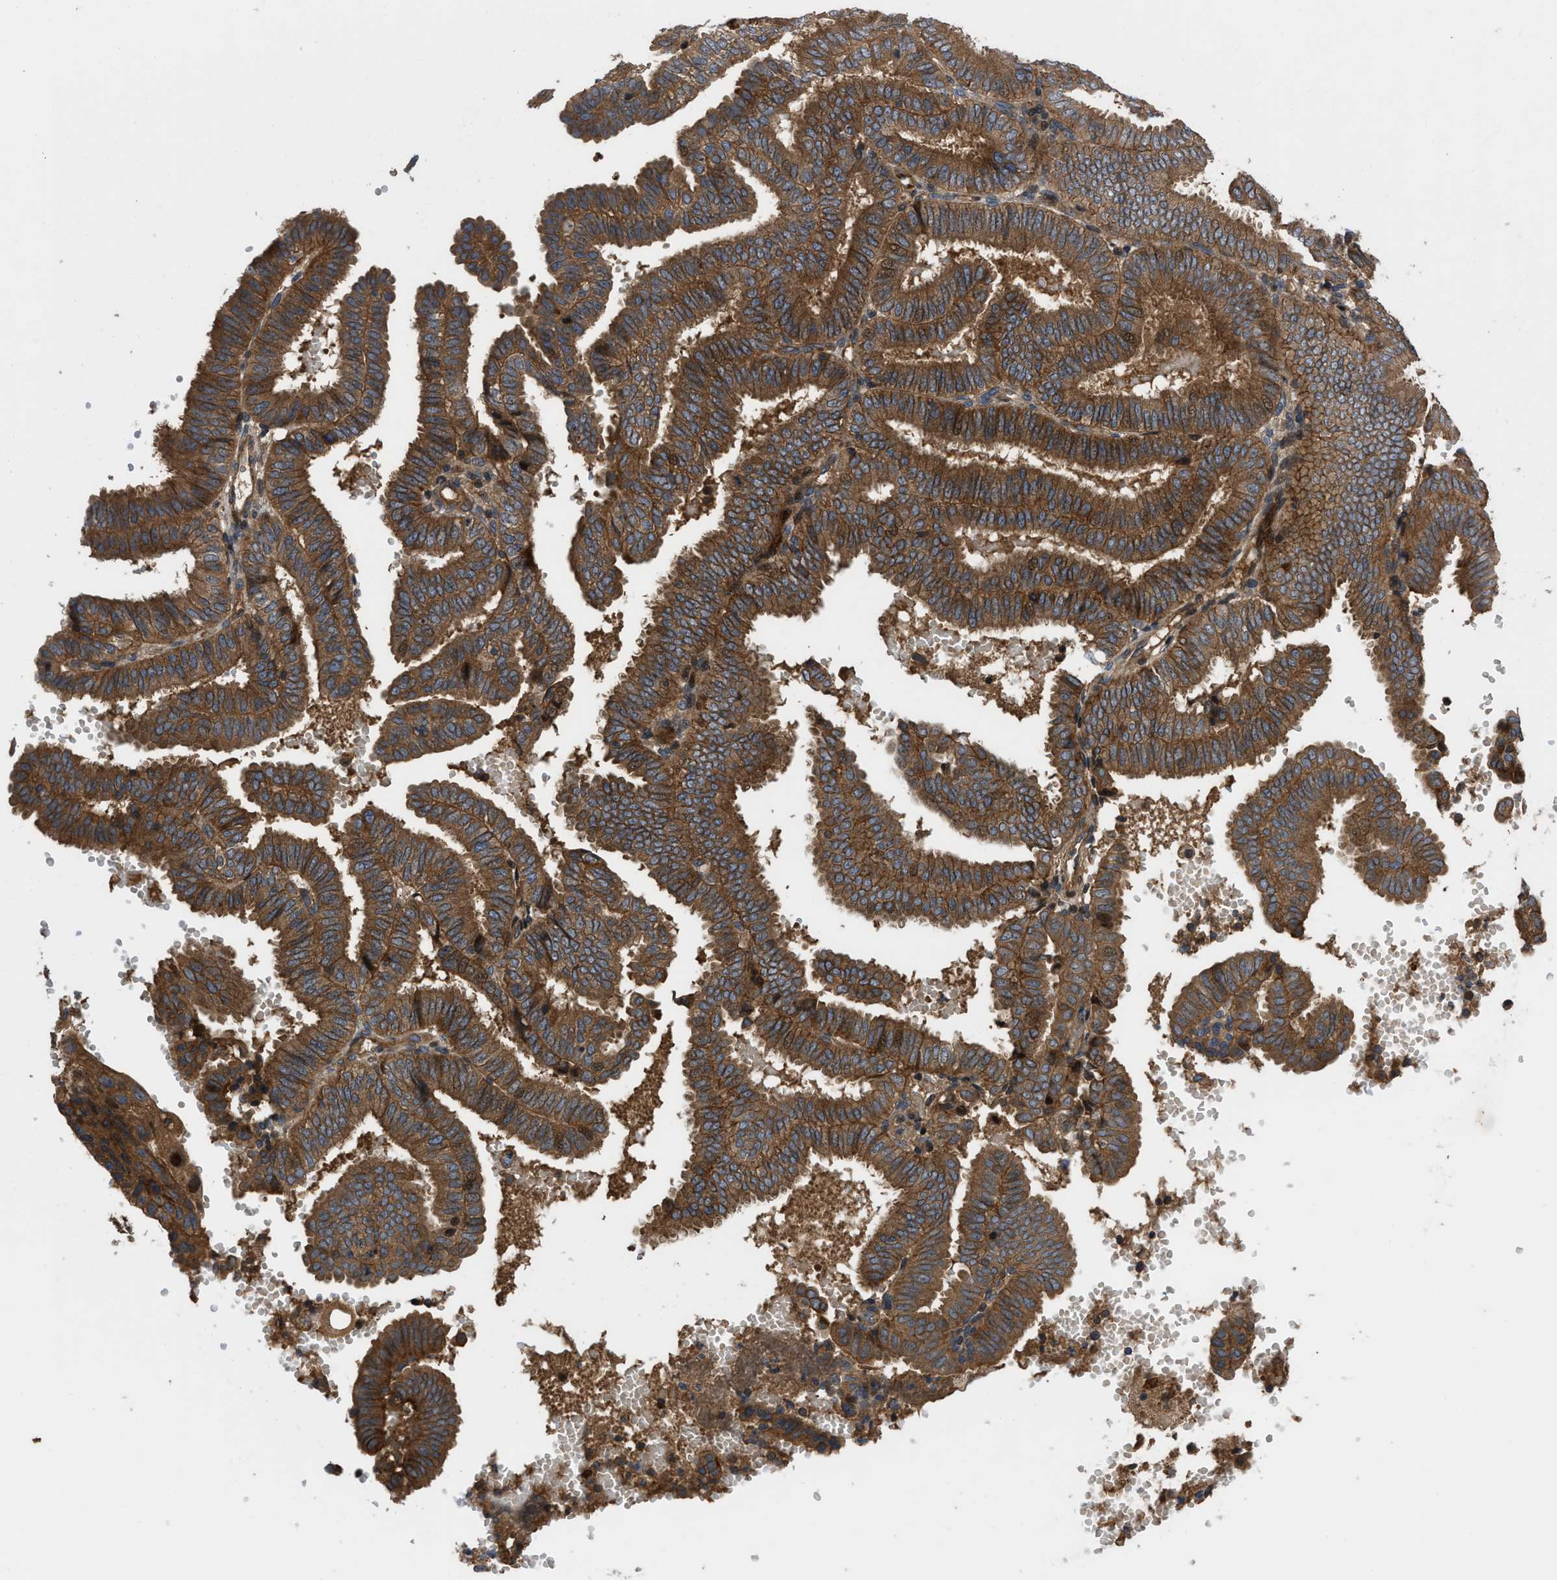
{"staining": {"intensity": "moderate", "quantity": ">75%", "location": "cytoplasmic/membranous"}, "tissue": "endometrial cancer", "cell_type": "Tumor cells", "image_type": "cancer", "snomed": [{"axis": "morphology", "description": "Adenocarcinoma, NOS"}, {"axis": "topography", "description": "Endometrium"}], "caption": "Immunohistochemical staining of human endometrial adenocarcinoma reveals medium levels of moderate cytoplasmic/membranous positivity in about >75% of tumor cells.", "gene": "CNNM3", "patient": {"sex": "female", "age": 58}}